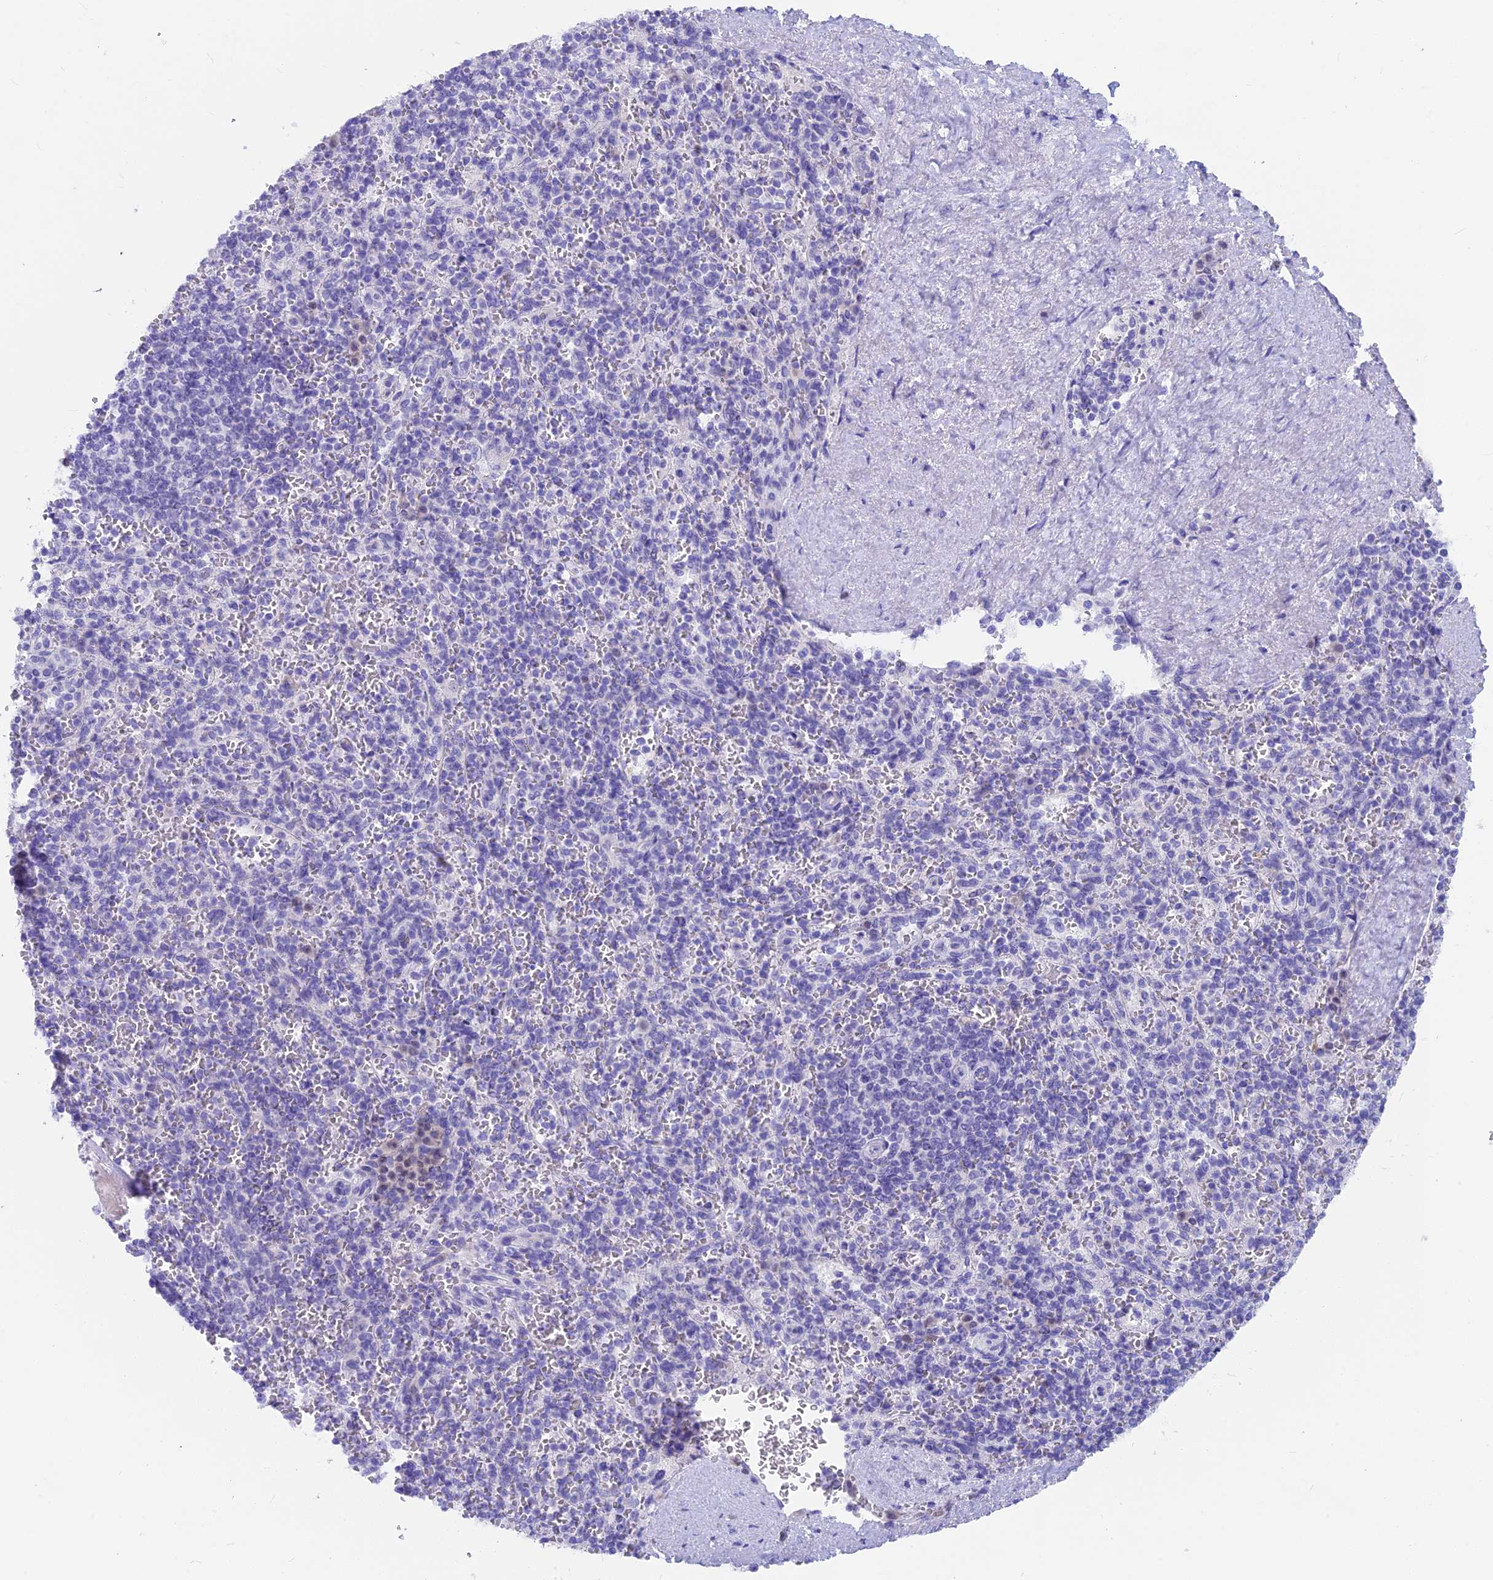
{"staining": {"intensity": "negative", "quantity": "none", "location": "none"}, "tissue": "spleen", "cell_type": "Cells in red pulp", "image_type": "normal", "snomed": [{"axis": "morphology", "description": "Normal tissue, NOS"}, {"axis": "topography", "description": "Spleen"}], "caption": "Unremarkable spleen was stained to show a protein in brown. There is no significant expression in cells in red pulp. The staining is performed using DAB (3,3'-diaminobenzidine) brown chromogen with nuclei counter-stained in using hematoxylin.", "gene": "SNTN", "patient": {"sex": "male", "age": 82}}